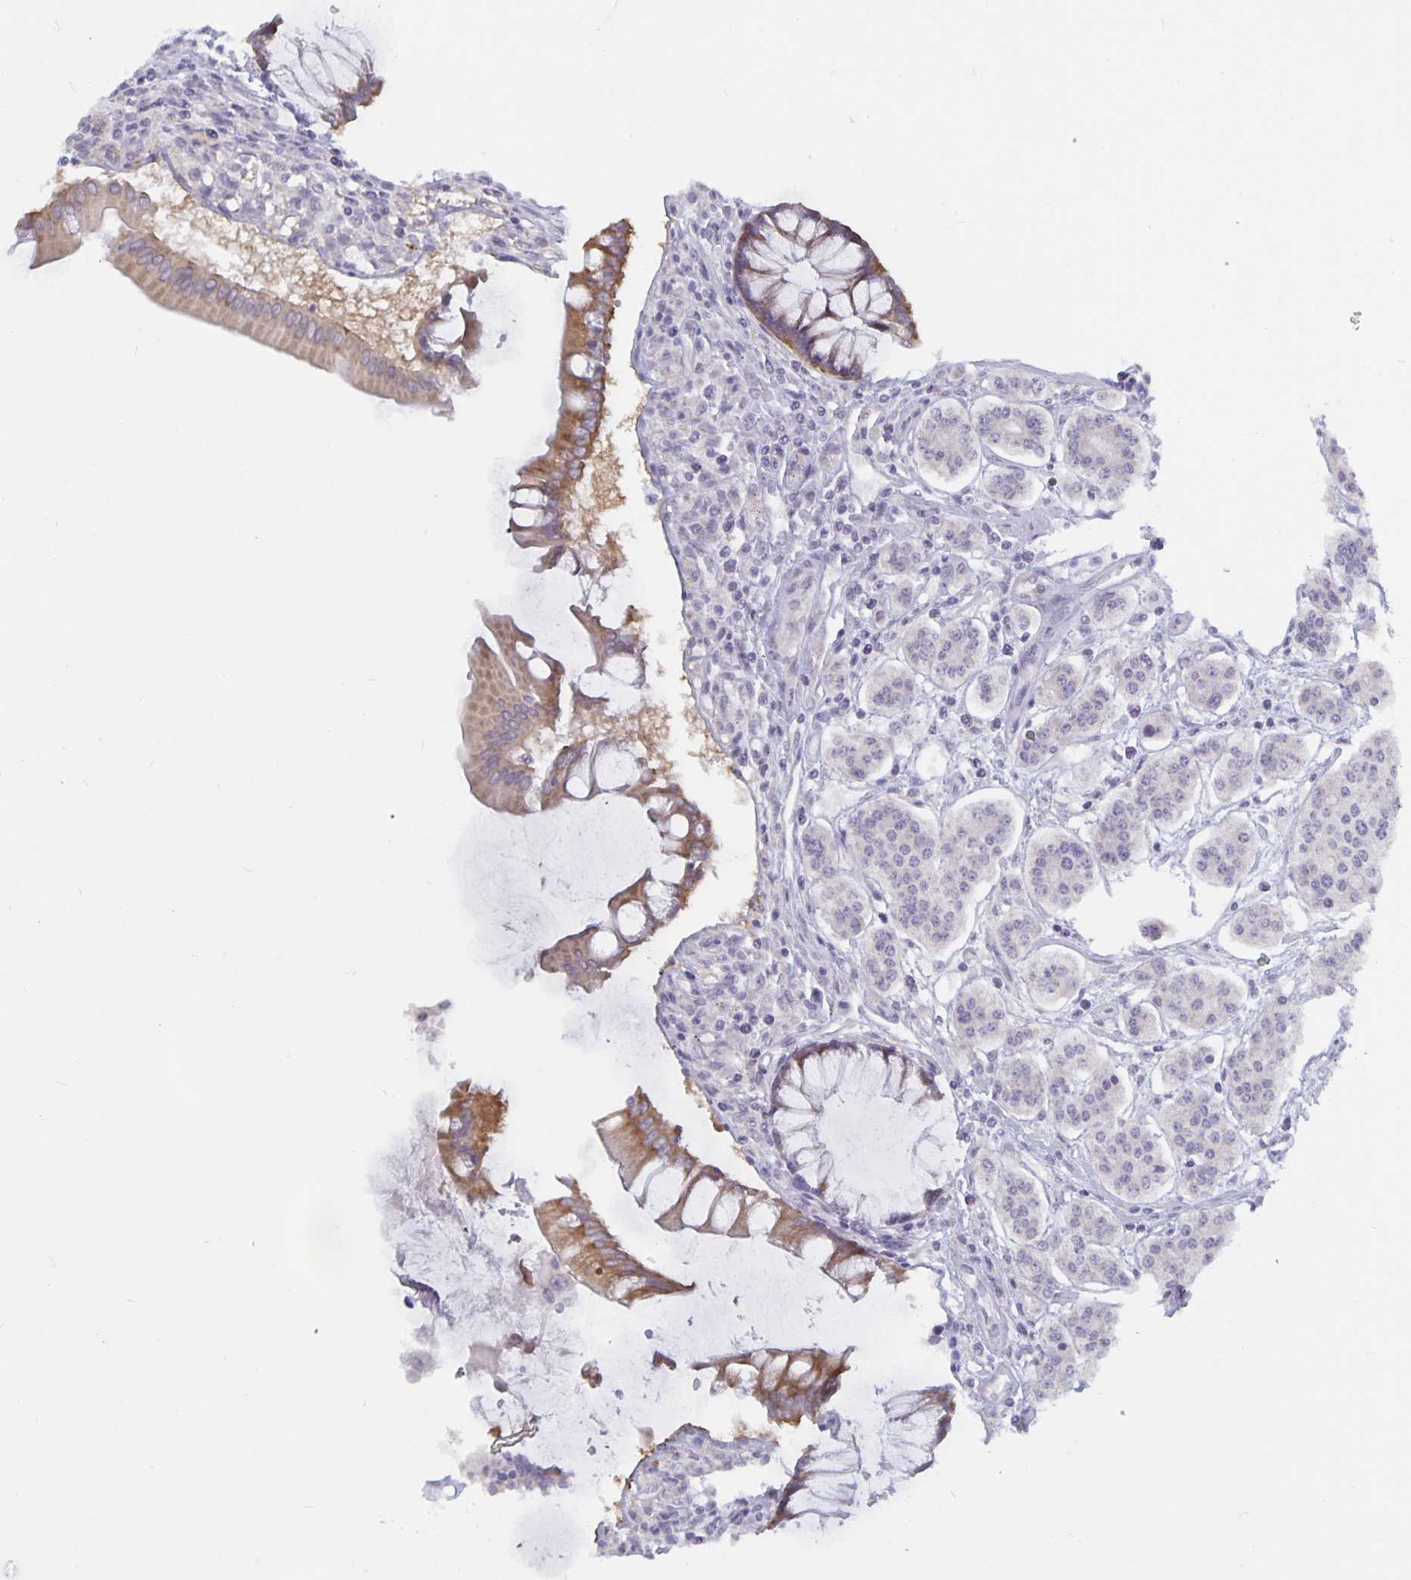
{"staining": {"intensity": "negative", "quantity": "none", "location": "none"}, "tissue": "carcinoid", "cell_type": "Tumor cells", "image_type": "cancer", "snomed": [{"axis": "morphology", "description": "Carcinoid, malignant, NOS"}, {"axis": "topography", "description": "Small intestine"}], "caption": "The immunohistochemistry image has no significant expression in tumor cells of carcinoid tissue. Nuclei are stained in blue.", "gene": "PLCB3", "patient": {"sex": "female", "age": 65}}